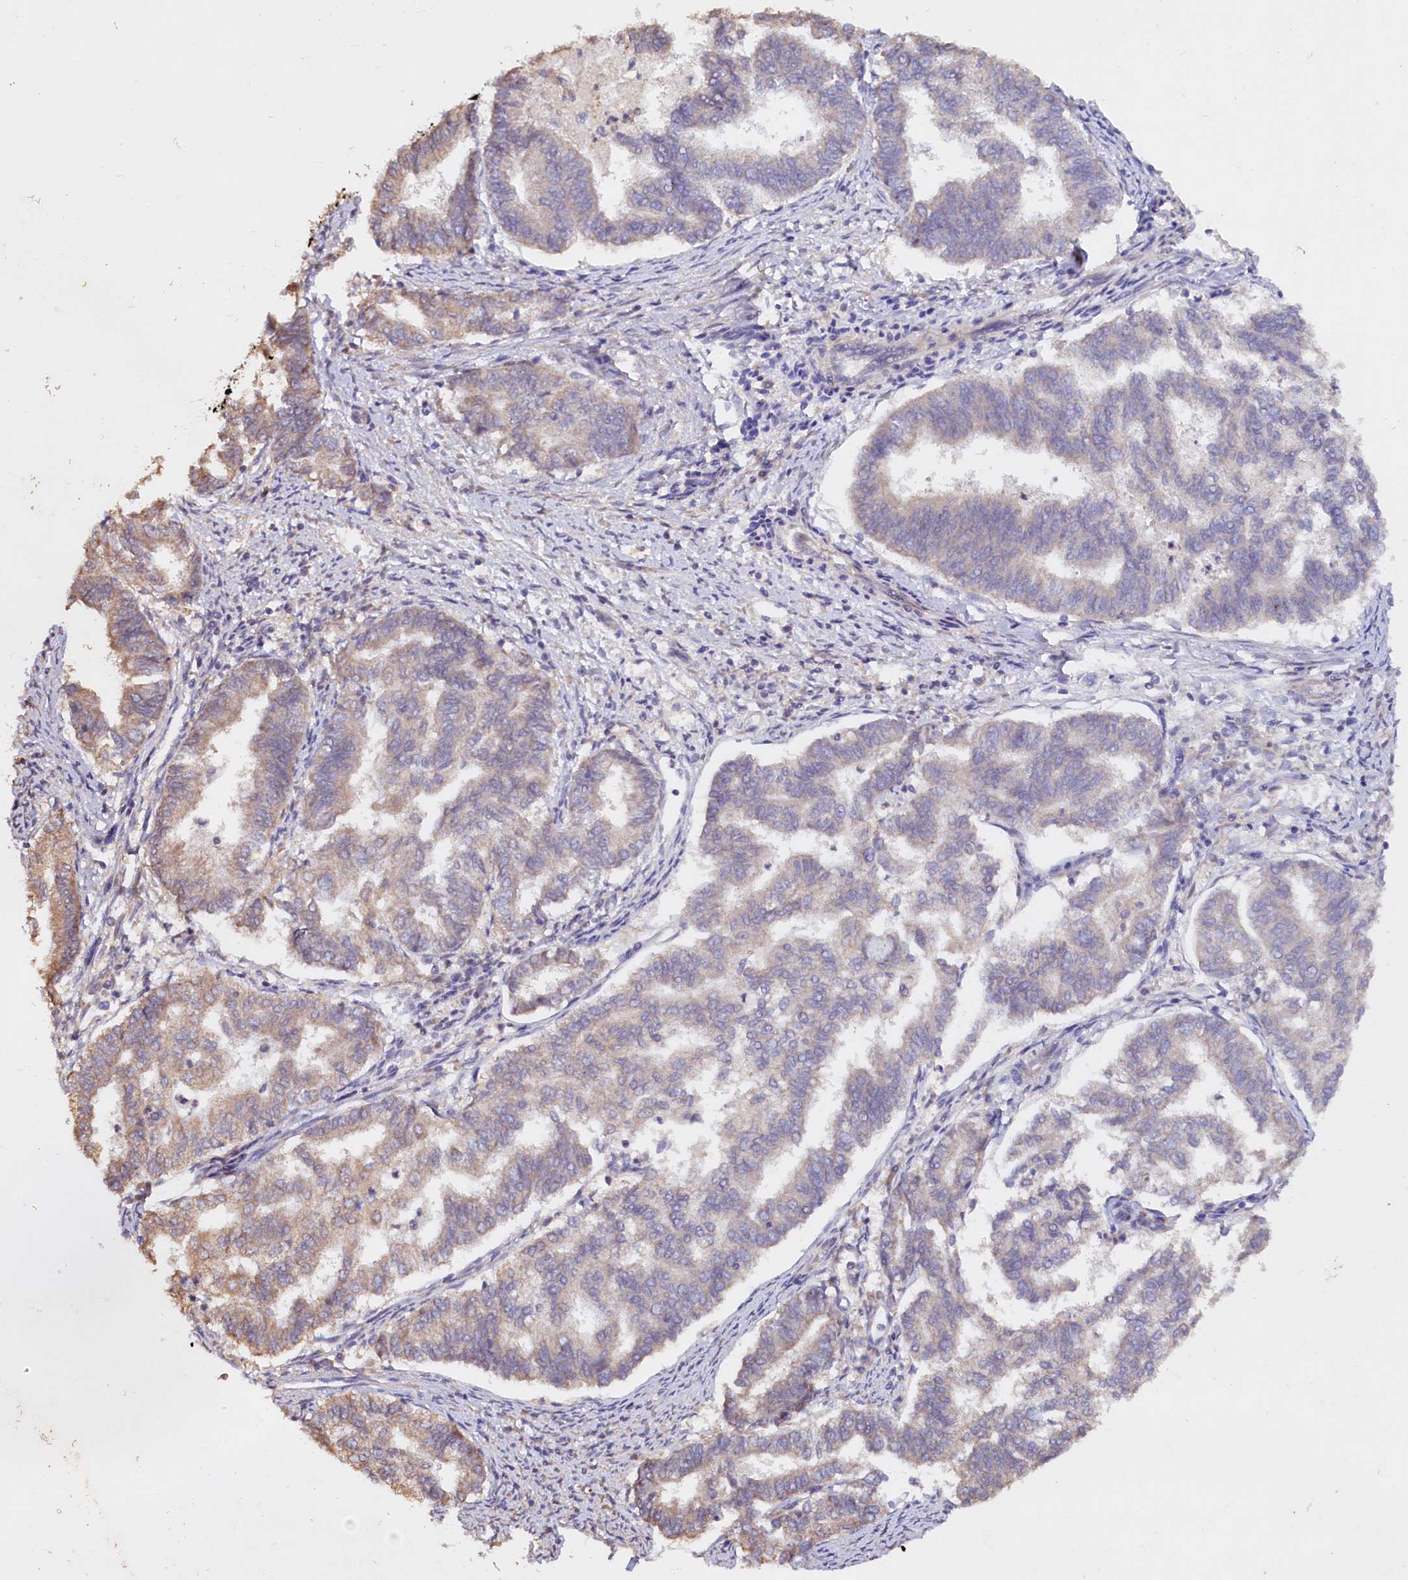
{"staining": {"intensity": "weak", "quantity": "<25%", "location": "cytoplasmic/membranous"}, "tissue": "endometrial cancer", "cell_type": "Tumor cells", "image_type": "cancer", "snomed": [{"axis": "morphology", "description": "Adenocarcinoma, NOS"}, {"axis": "topography", "description": "Endometrium"}], "caption": "IHC image of neoplastic tissue: human endometrial adenocarcinoma stained with DAB reveals no significant protein positivity in tumor cells. (Brightfield microscopy of DAB immunohistochemistry (IHC) at high magnification).", "gene": "ETFBKMT", "patient": {"sex": "female", "age": 79}}